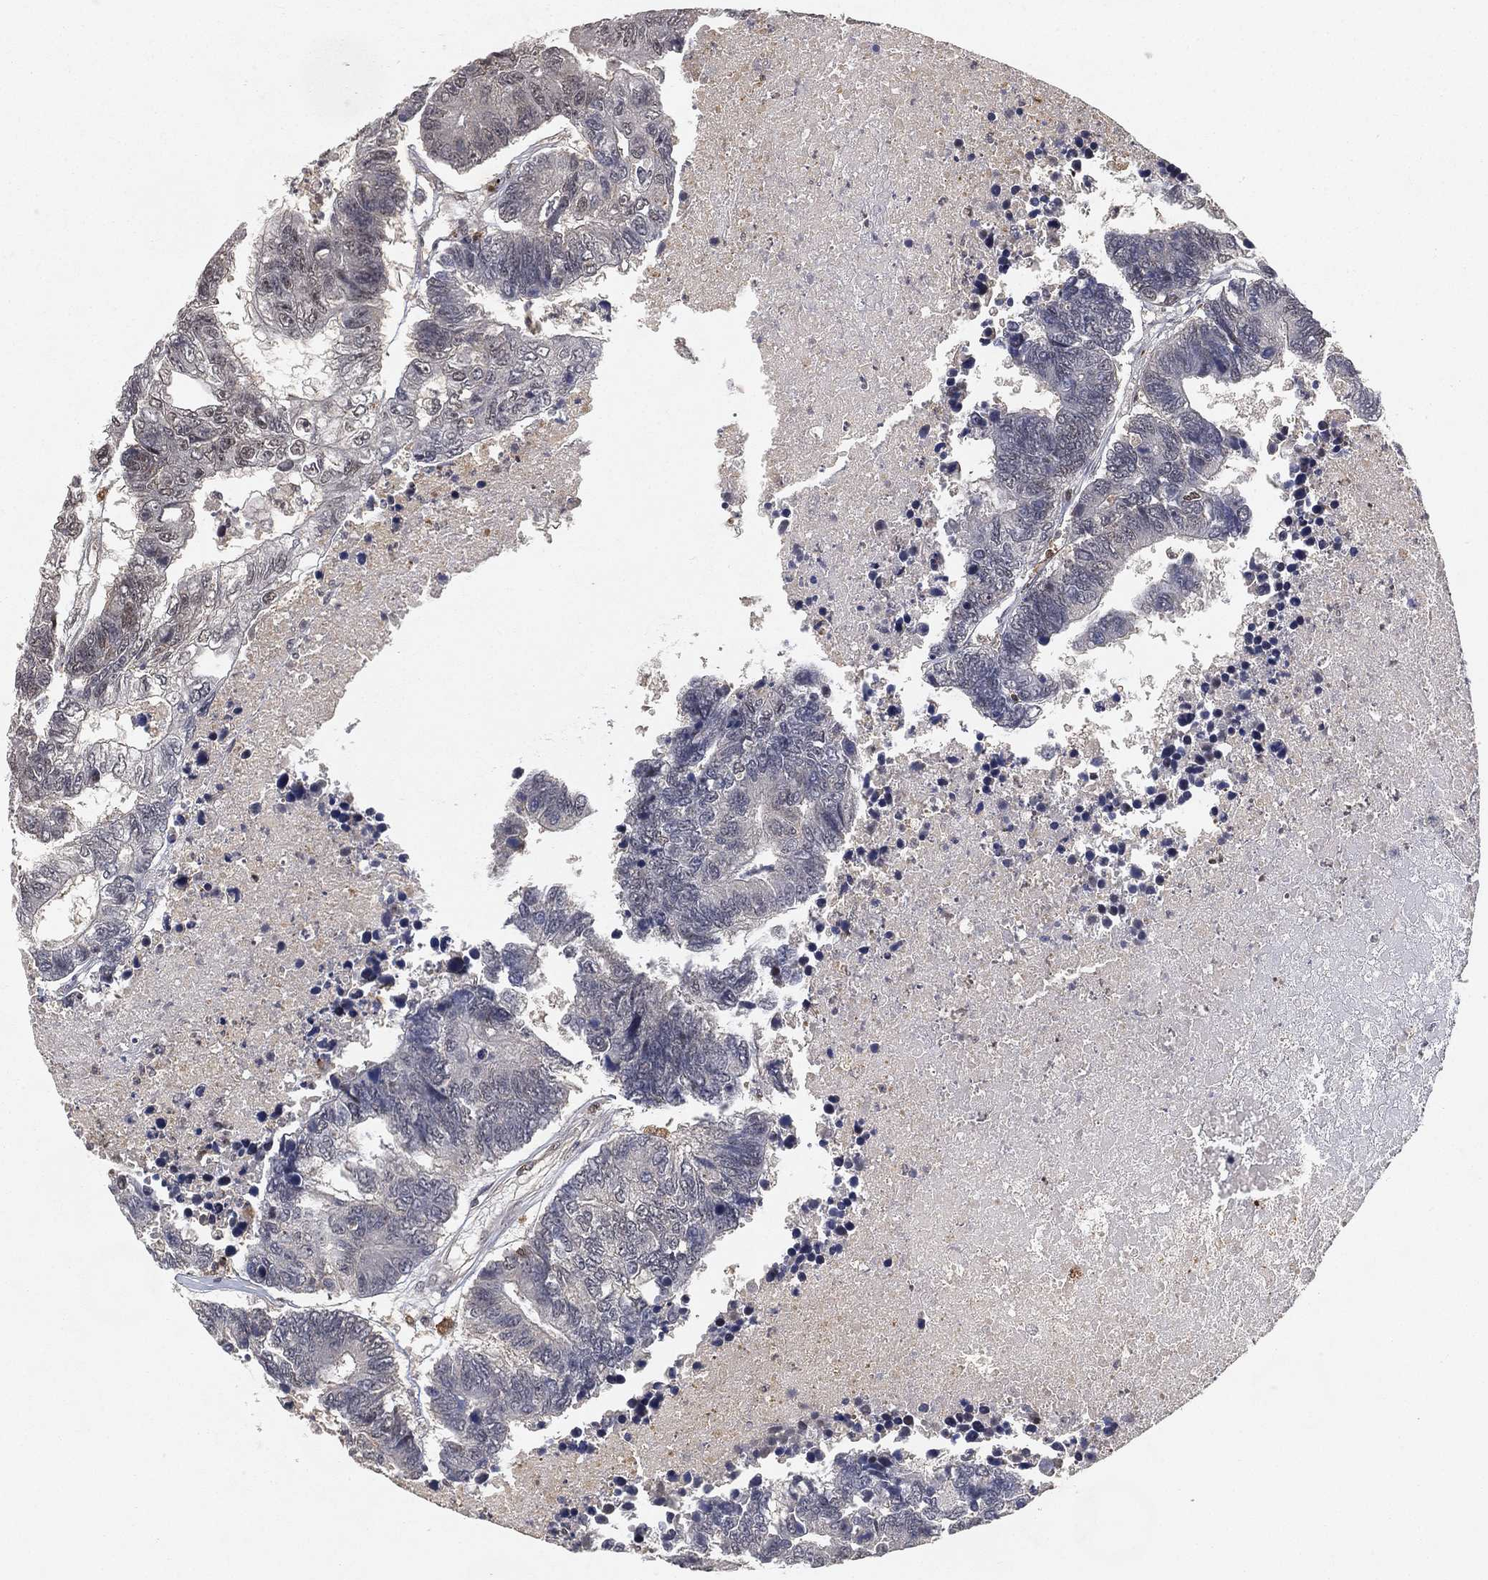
{"staining": {"intensity": "negative", "quantity": "none", "location": "none"}, "tissue": "colorectal cancer", "cell_type": "Tumor cells", "image_type": "cancer", "snomed": [{"axis": "morphology", "description": "Adenocarcinoma, NOS"}, {"axis": "topography", "description": "Colon"}], "caption": "DAB (3,3'-diaminobenzidine) immunohistochemical staining of human colorectal cancer demonstrates no significant expression in tumor cells.", "gene": "WDR26", "patient": {"sex": "female", "age": 48}}